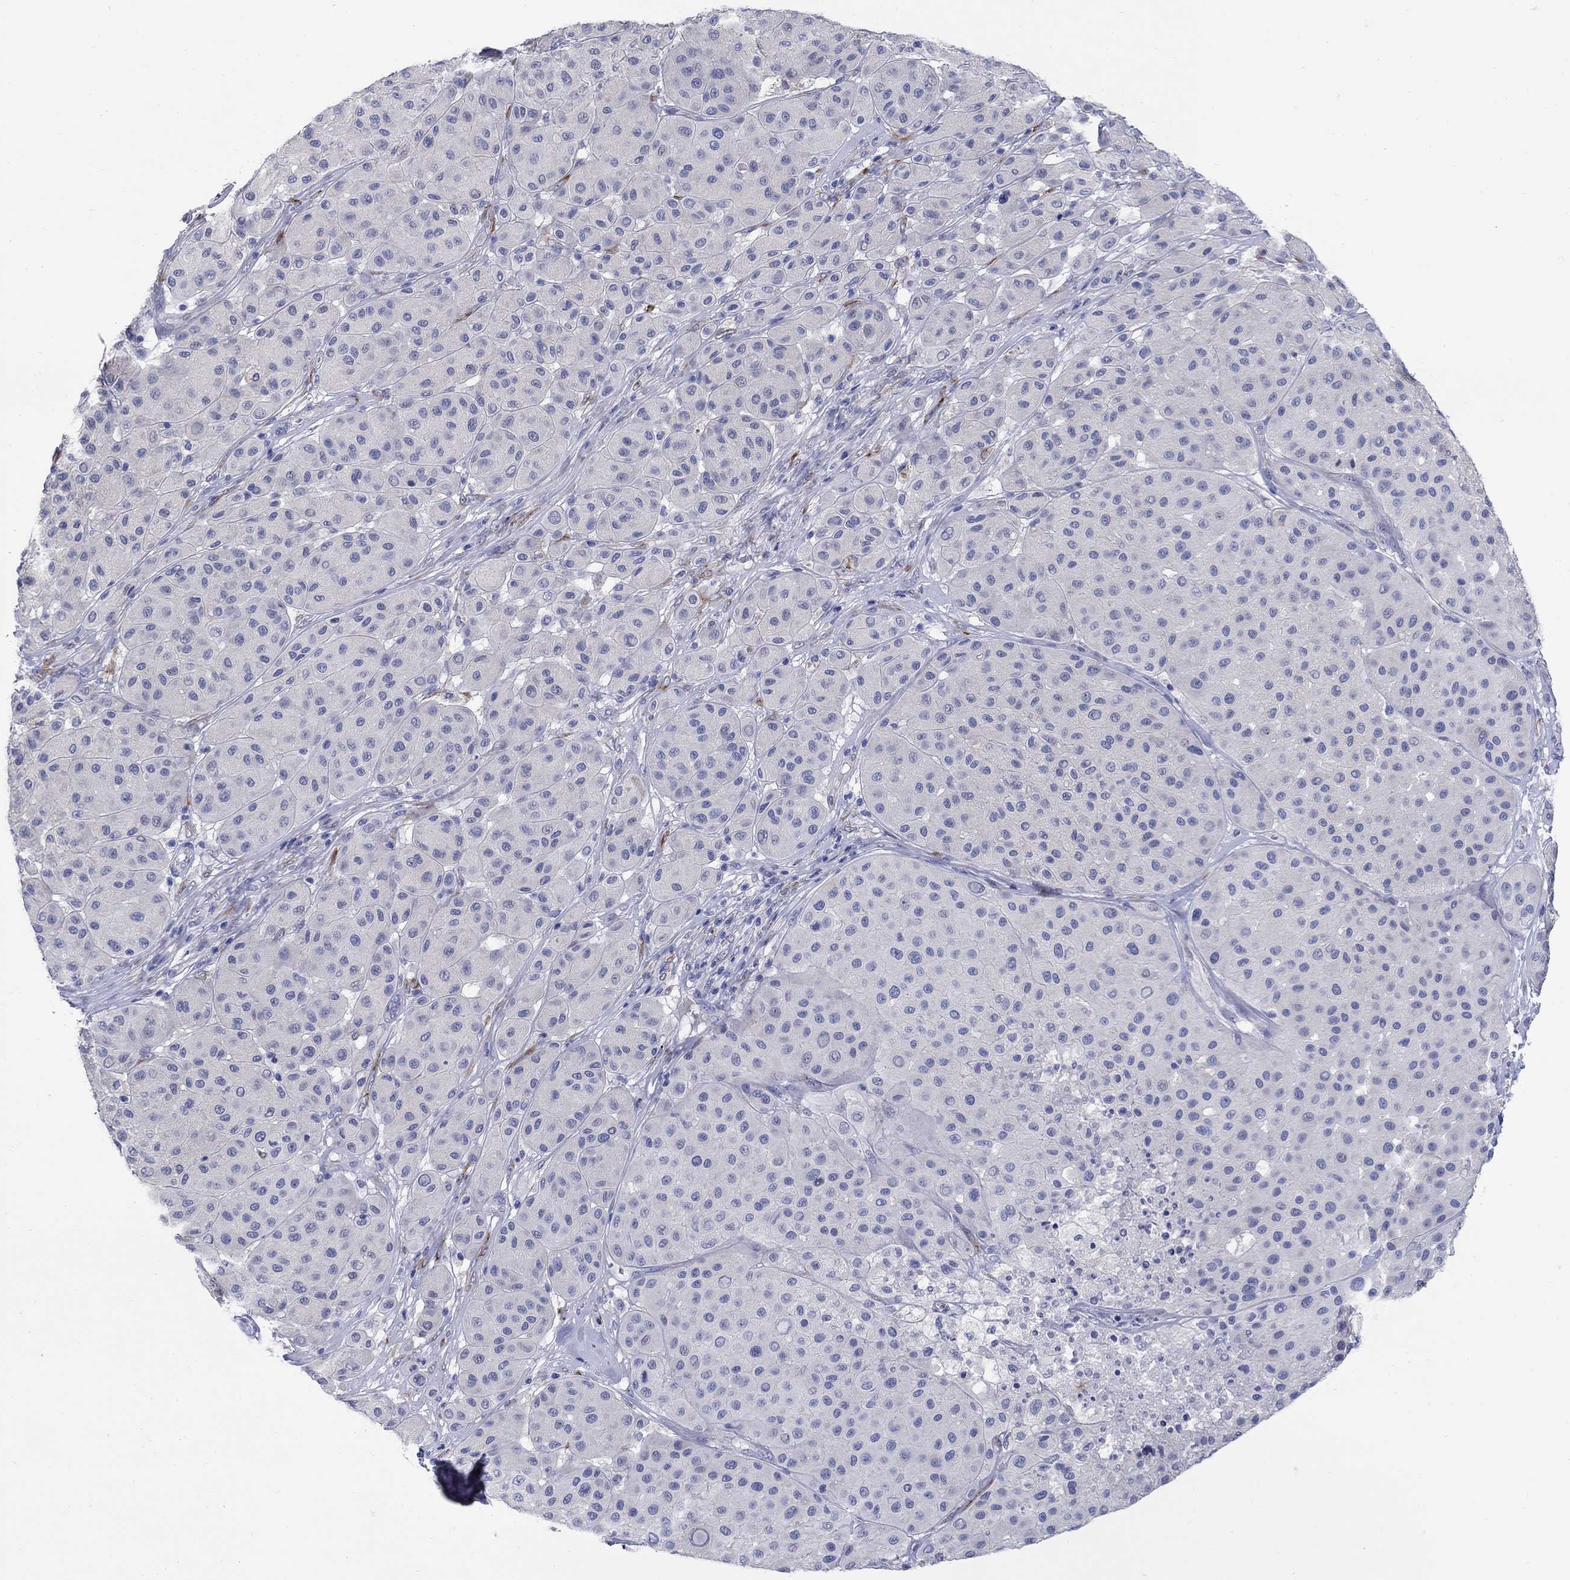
{"staining": {"intensity": "negative", "quantity": "none", "location": "none"}, "tissue": "melanoma", "cell_type": "Tumor cells", "image_type": "cancer", "snomed": [{"axis": "morphology", "description": "Malignant melanoma, Metastatic site"}, {"axis": "topography", "description": "Smooth muscle"}], "caption": "There is no significant positivity in tumor cells of melanoma. (Stains: DAB IHC with hematoxylin counter stain, Microscopy: brightfield microscopy at high magnification).", "gene": "REEP2", "patient": {"sex": "male", "age": 41}}